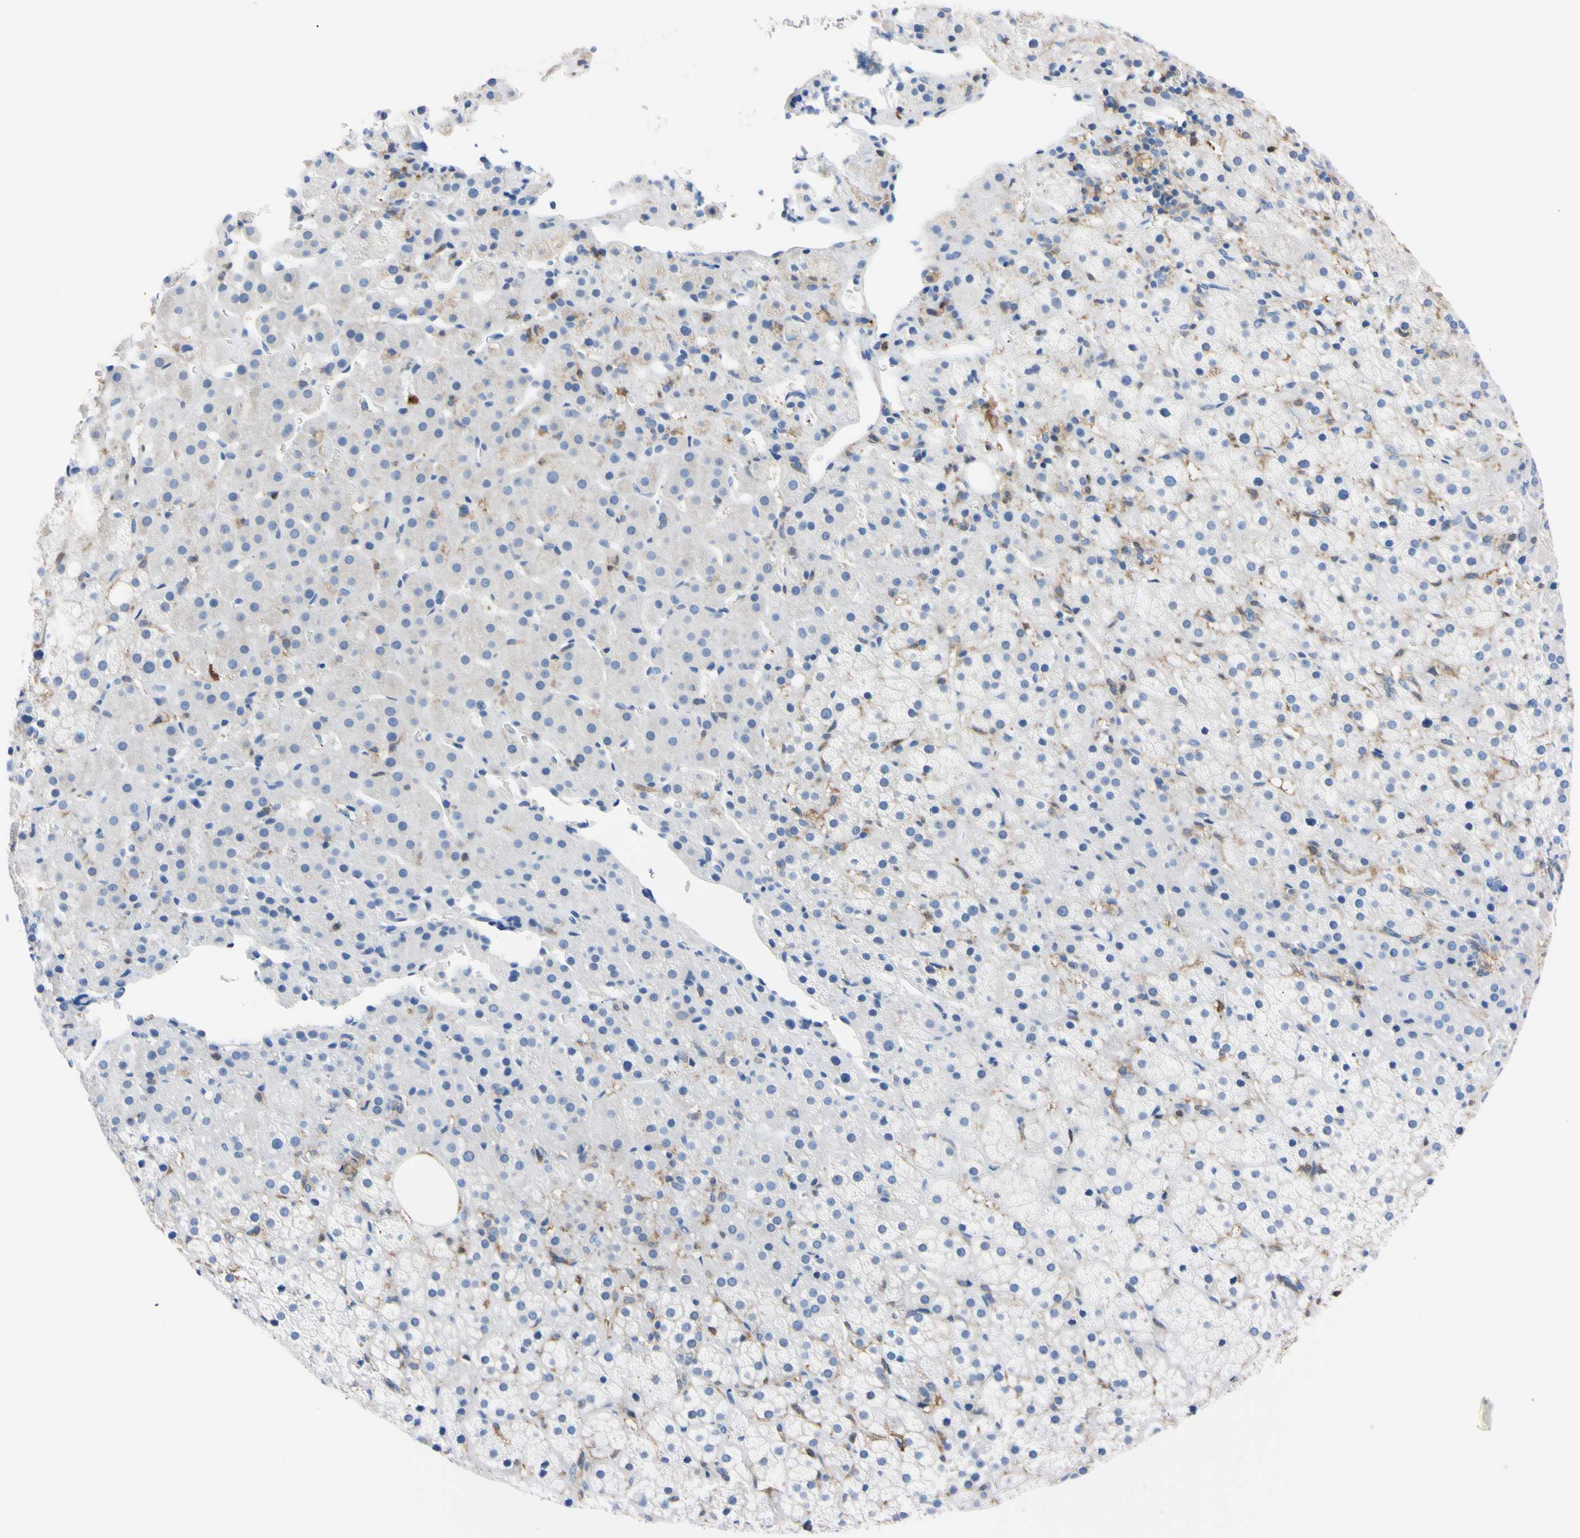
{"staining": {"intensity": "weak", "quantity": "<25%", "location": "cytoplasmic/membranous"}, "tissue": "adrenal gland", "cell_type": "Glandular cells", "image_type": "normal", "snomed": [{"axis": "morphology", "description": "Normal tissue, NOS"}, {"axis": "topography", "description": "Adrenal gland"}], "caption": "This is an immunohistochemistry micrograph of normal human adrenal gland. There is no positivity in glandular cells.", "gene": "NCF4", "patient": {"sex": "female", "age": 57}}